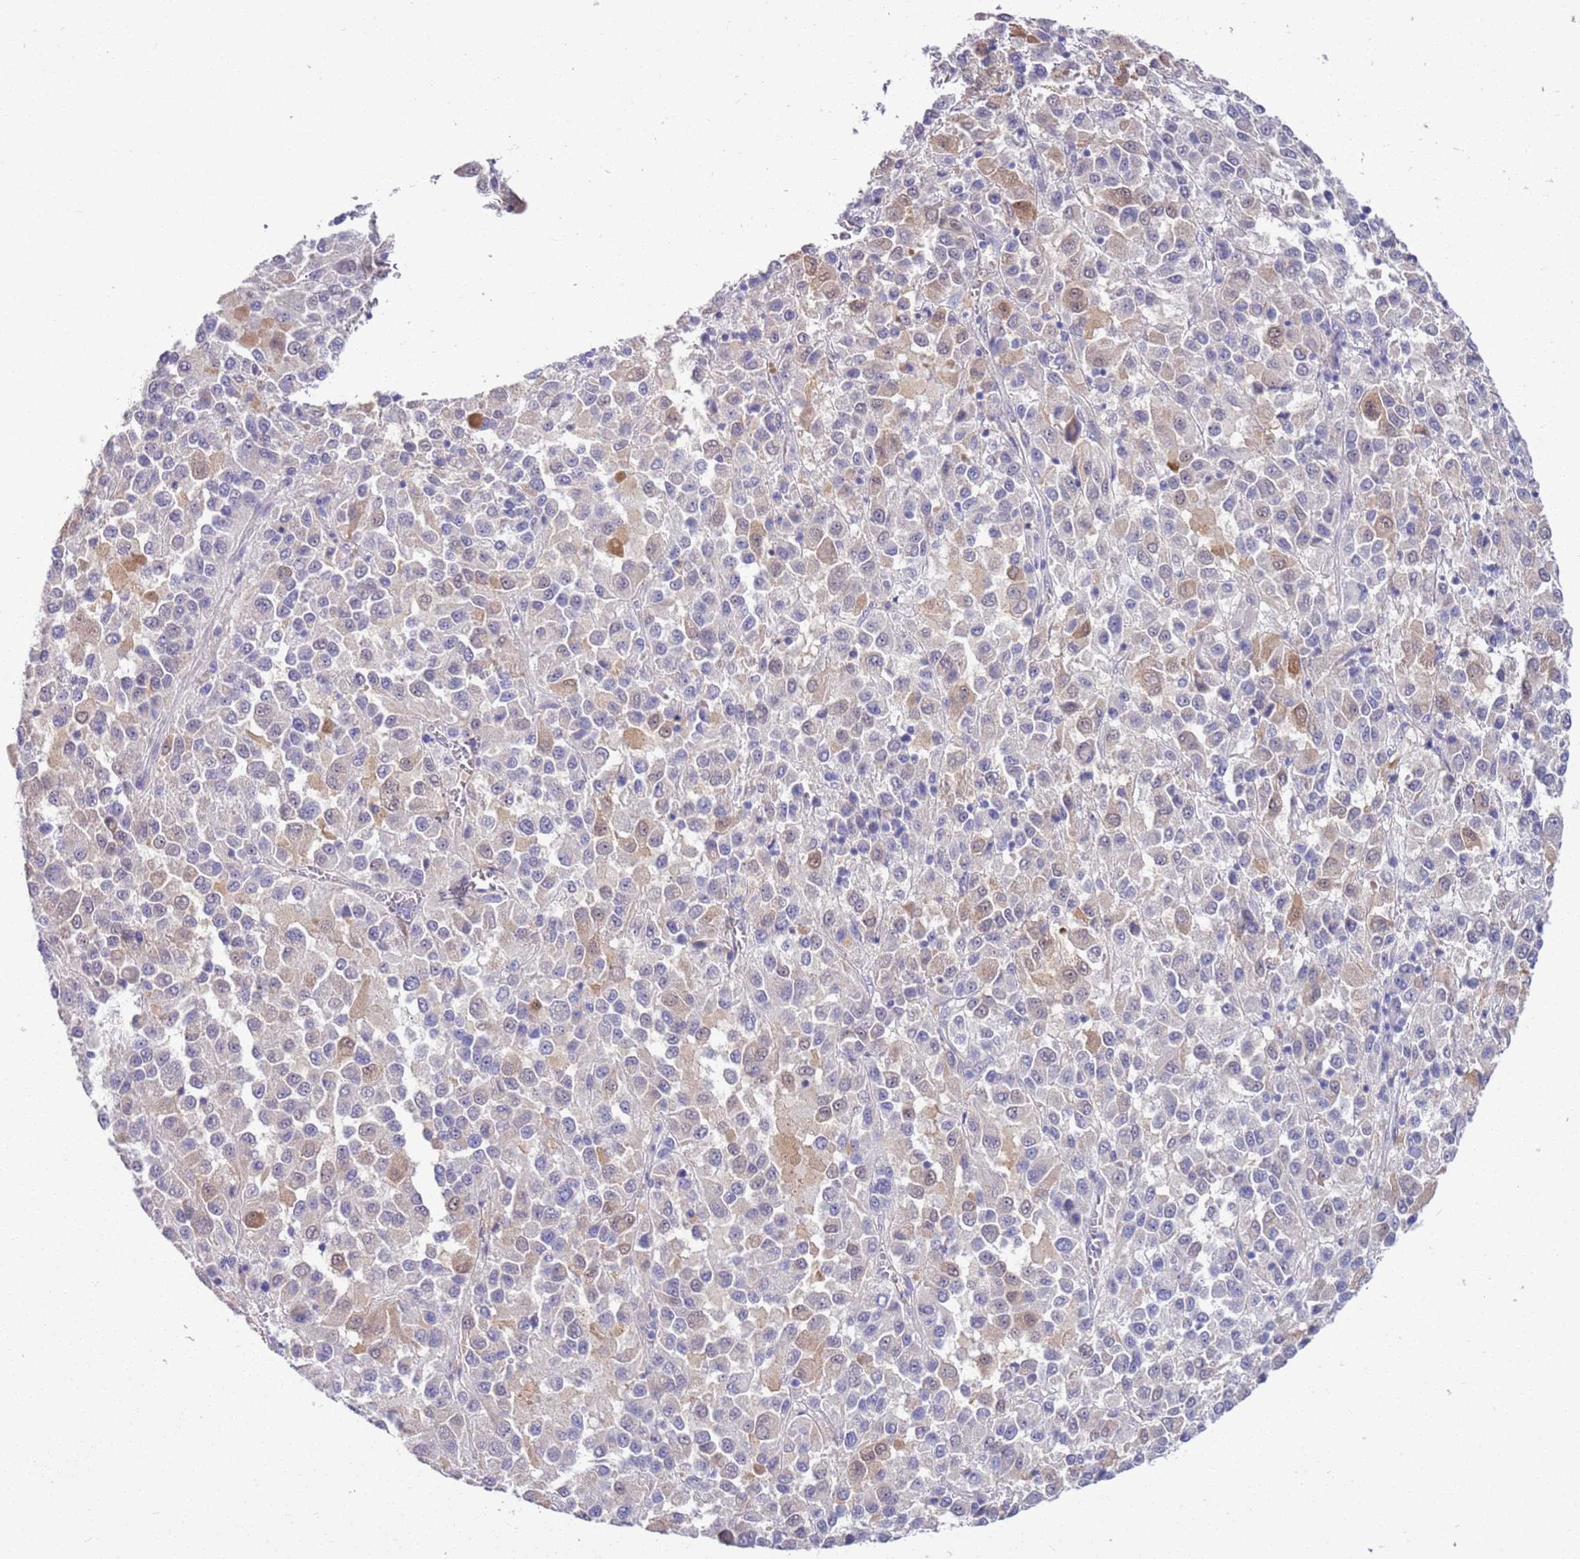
{"staining": {"intensity": "weak", "quantity": "<25%", "location": "cytoplasmic/membranous"}, "tissue": "melanoma", "cell_type": "Tumor cells", "image_type": "cancer", "snomed": [{"axis": "morphology", "description": "Malignant melanoma, Metastatic site"}, {"axis": "topography", "description": "Lung"}], "caption": "A histopathology image of malignant melanoma (metastatic site) stained for a protein demonstrates no brown staining in tumor cells.", "gene": "BRMS1L", "patient": {"sex": "male", "age": 64}}